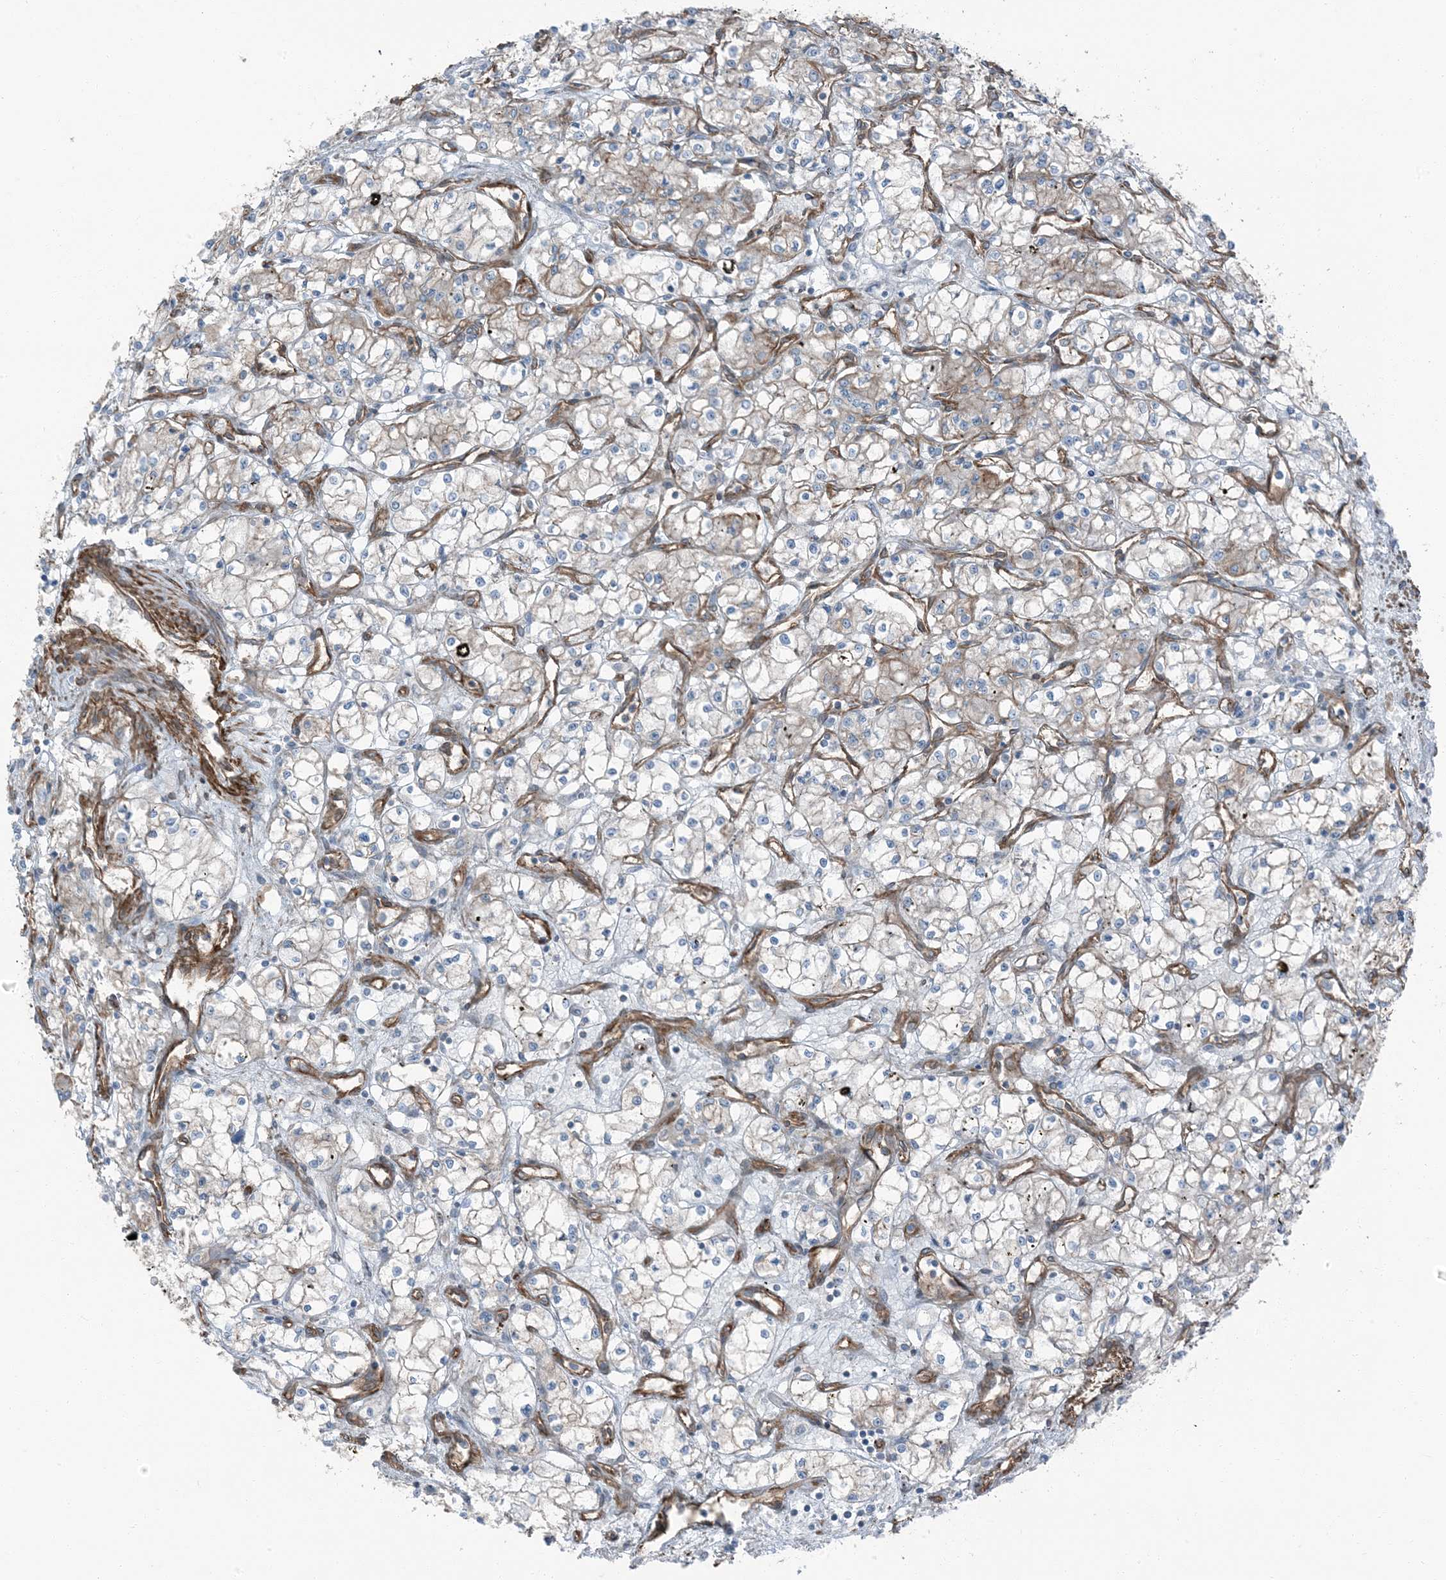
{"staining": {"intensity": "negative", "quantity": "none", "location": "none"}, "tissue": "renal cancer", "cell_type": "Tumor cells", "image_type": "cancer", "snomed": [{"axis": "morphology", "description": "Adenocarcinoma, NOS"}, {"axis": "topography", "description": "Kidney"}], "caption": "A micrograph of human renal cancer (adenocarcinoma) is negative for staining in tumor cells.", "gene": "ZFP90", "patient": {"sex": "male", "age": 59}}